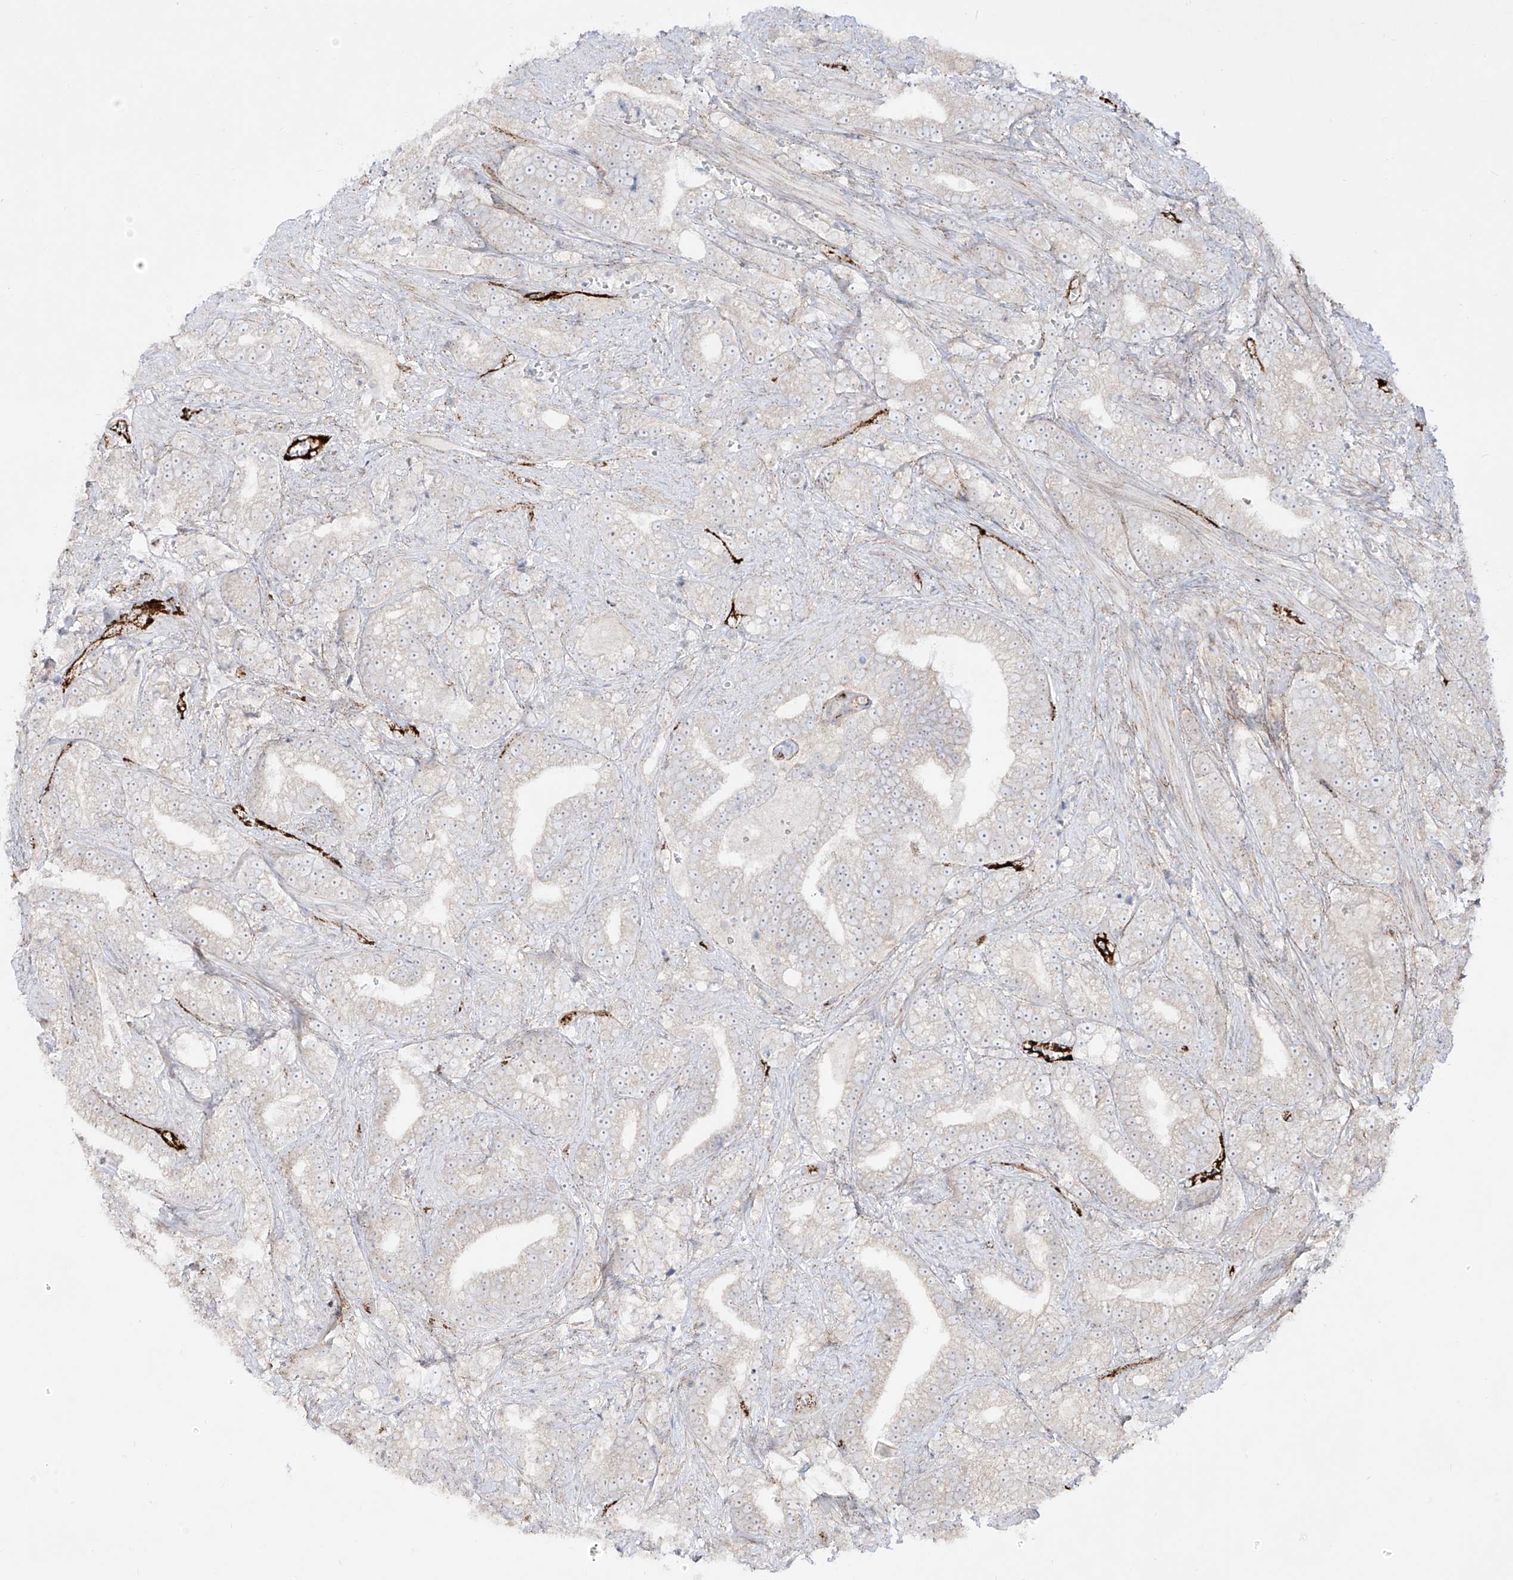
{"staining": {"intensity": "negative", "quantity": "none", "location": "none"}, "tissue": "prostate cancer", "cell_type": "Tumor cells", "image_type": "cancer", "snomed": [{"axis": "morphology", "description": "Adenocarcinoma, High grade"}, {"axis": "topography", "description": "Prostate and seminal vesicle, NOS"}], "caption": "Image shows no significant protein positivity in tumor cells of prostate adenocarcinoma (high-grade).", "gene": "ZGRF1", "patient": {"sex": "male", "age": 67}}